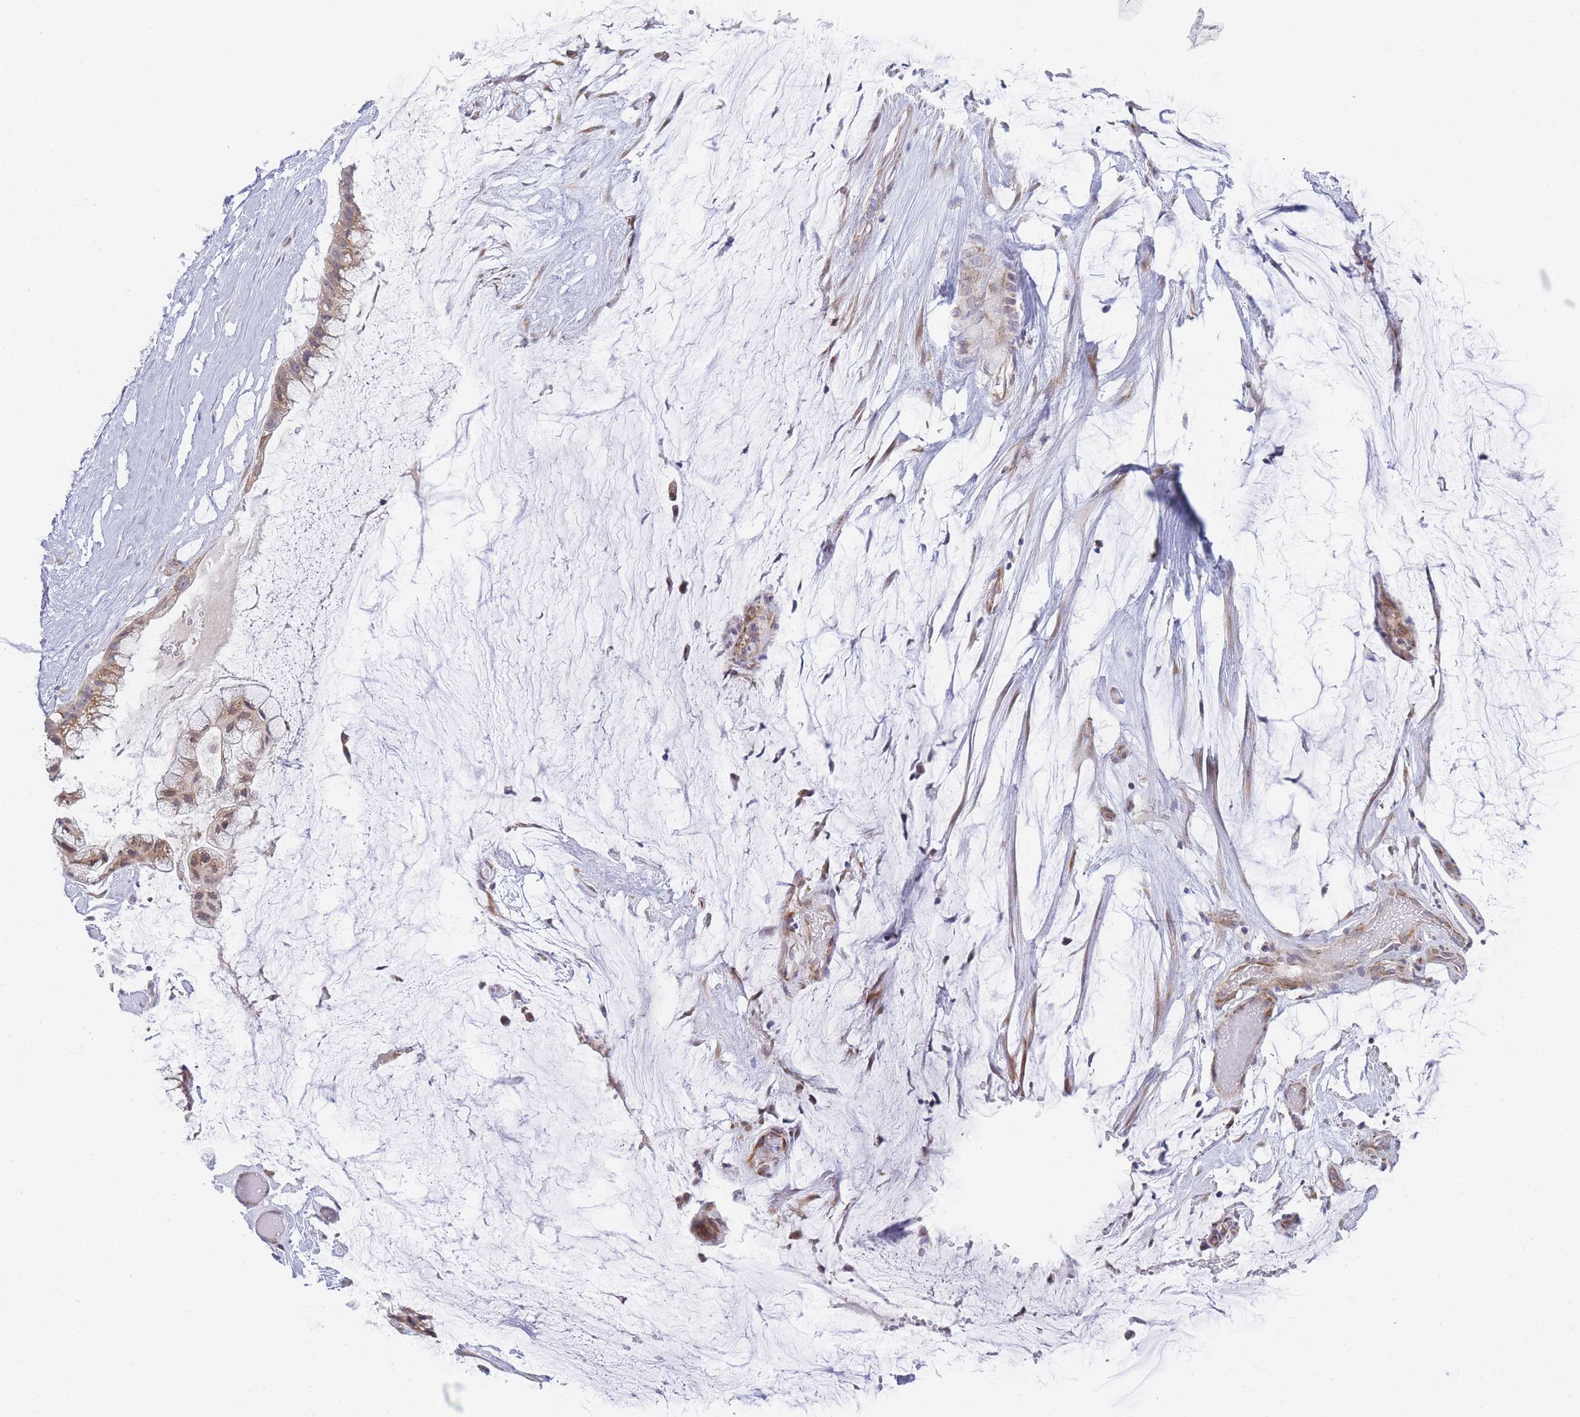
{"staining": {"intensity": "moderate", "quantity": ">75%", "location": "cytoplasmic/membranous"}, "tissue": "ovarian cancer", "cell_type": "Tumor cells", "image_type": "cancer", "snomed": [{"axis": "morphology", "description": "Cystadenocarcinoma, mucinous, NOS"}, {"axis": "topography", "description": "Ovary"}], "caption": "Immunohistochemical staining of ovarian mucinous cystadenocarcinoma reveals medium levels of moderate cytoplasmic/membranous positivity in approximately >75% of tumor cells.", "gene": "ZNF510", "patient": {"sex": "female", "age": 39}}